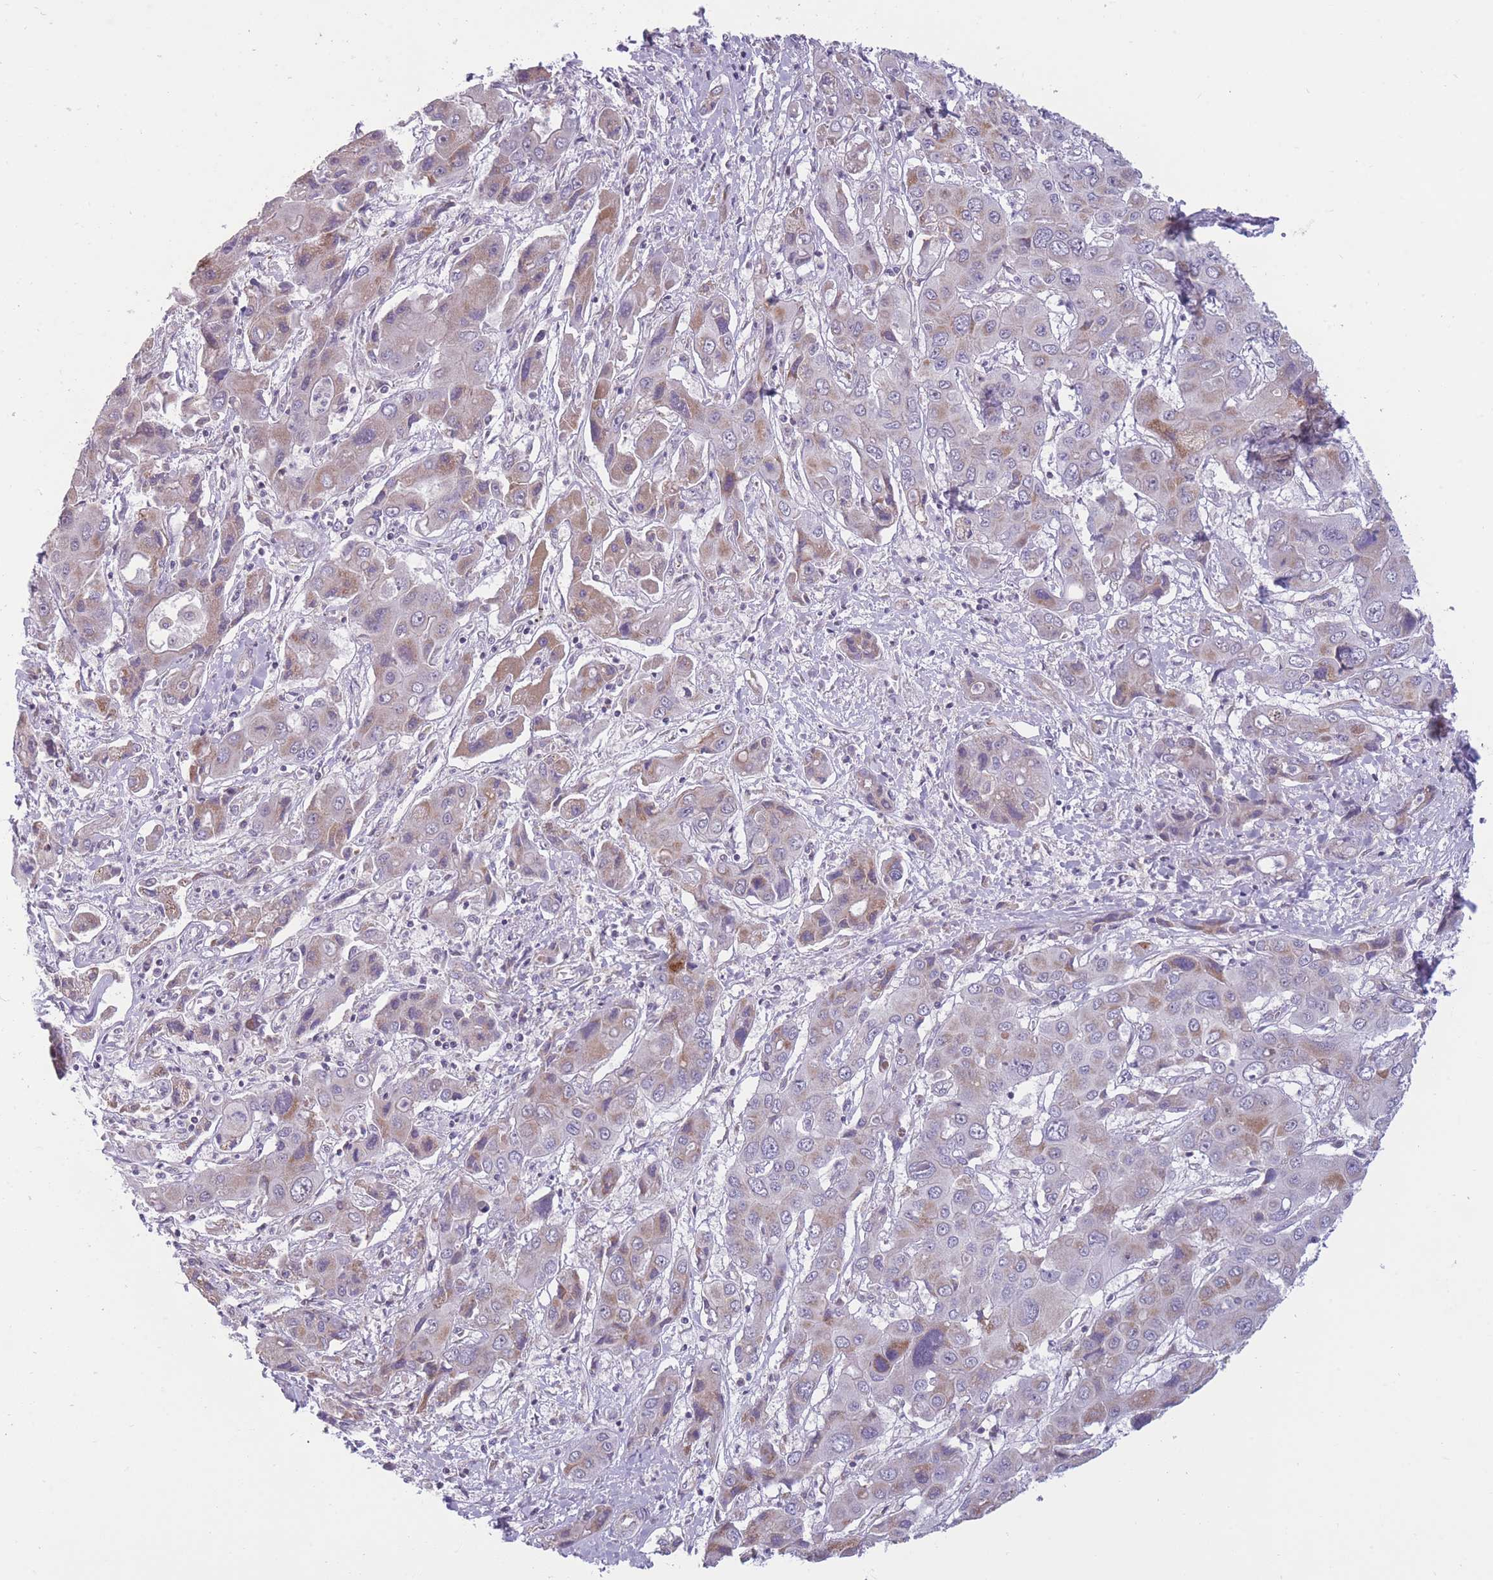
{"staining": {"intensity": "moderate", "quantity": "25%-75%", "location": "cytoplasmic/membranous"}, "tissue": "liver cancer", "cell_type": "Tumor cells", "image_type": "cancer", "snomed": [{"axis": "morphology", "description": "Cholangiocarcinoma"}, {"axis": "topography", "description": "Liver"}], "caption": "A photomicrograph showing moderate cytoplasmic/membranous expression in approximately 25%-75% of tumor cells in liver cancer, as visualized by brown immunohistochemical staining.", "gene": "MRPS18C", "patient": {"sex": "male", "age": 67}}